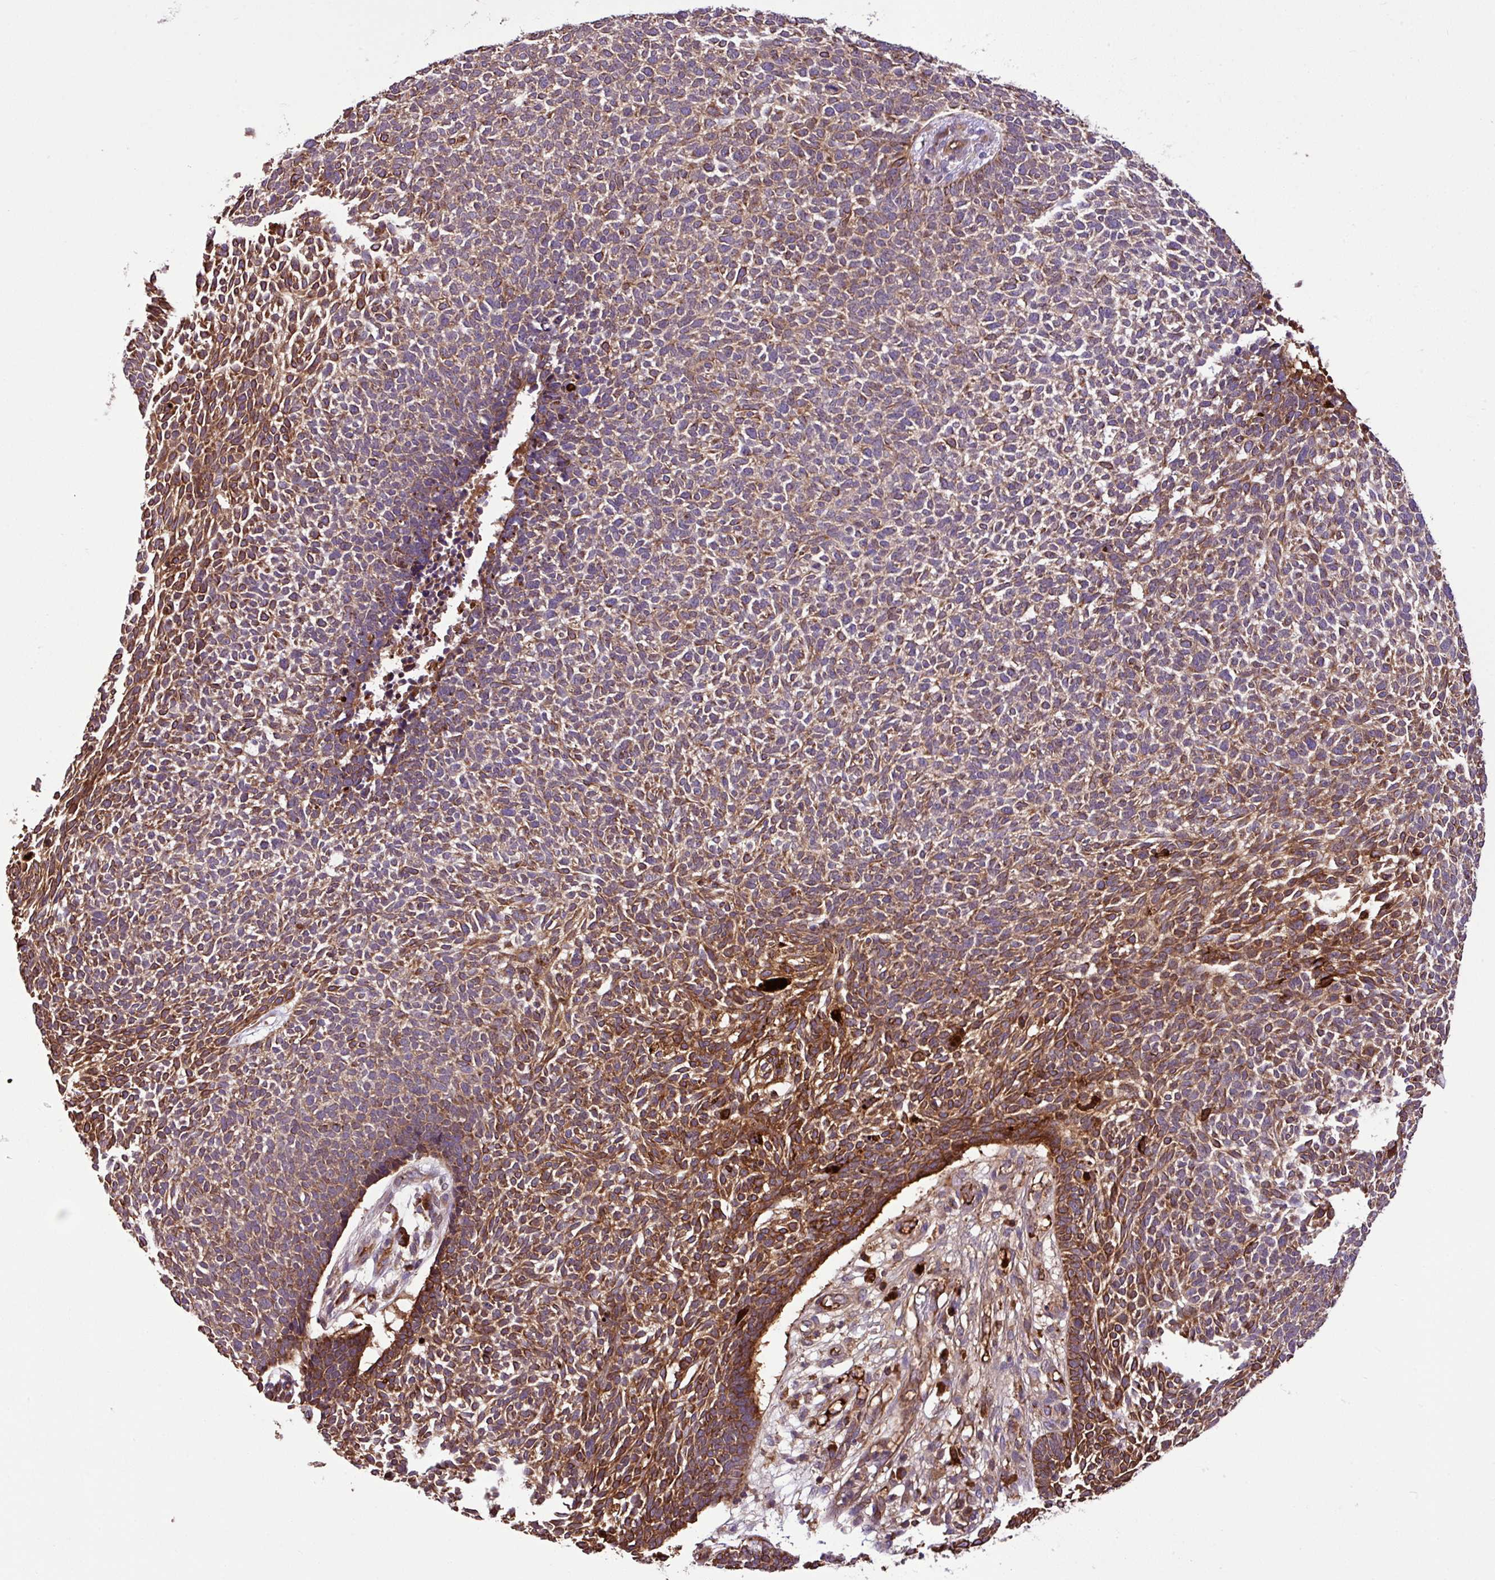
{"staining": {"intensity": "moderate", "quantity": ">75%", "location": "cytoplasmic/membranous"}, "tissue": "skin cancer", "cell_type": "Tumor cells", "image_type": "cancer", "snomed": [{"axis": "morphology", "description": "Basal cell carcinoma"}, {"axis": "topography", "description": "Skin"}], "caption": "The photomicrograph displays staining of skin cancer (basal cell carcinoma), revealing moderate cytoplasmic/membranous protein positivity (brown color) within tumor cells.", "gene": "ZNF266", "patient": {"sex": "female", "age": 84}}